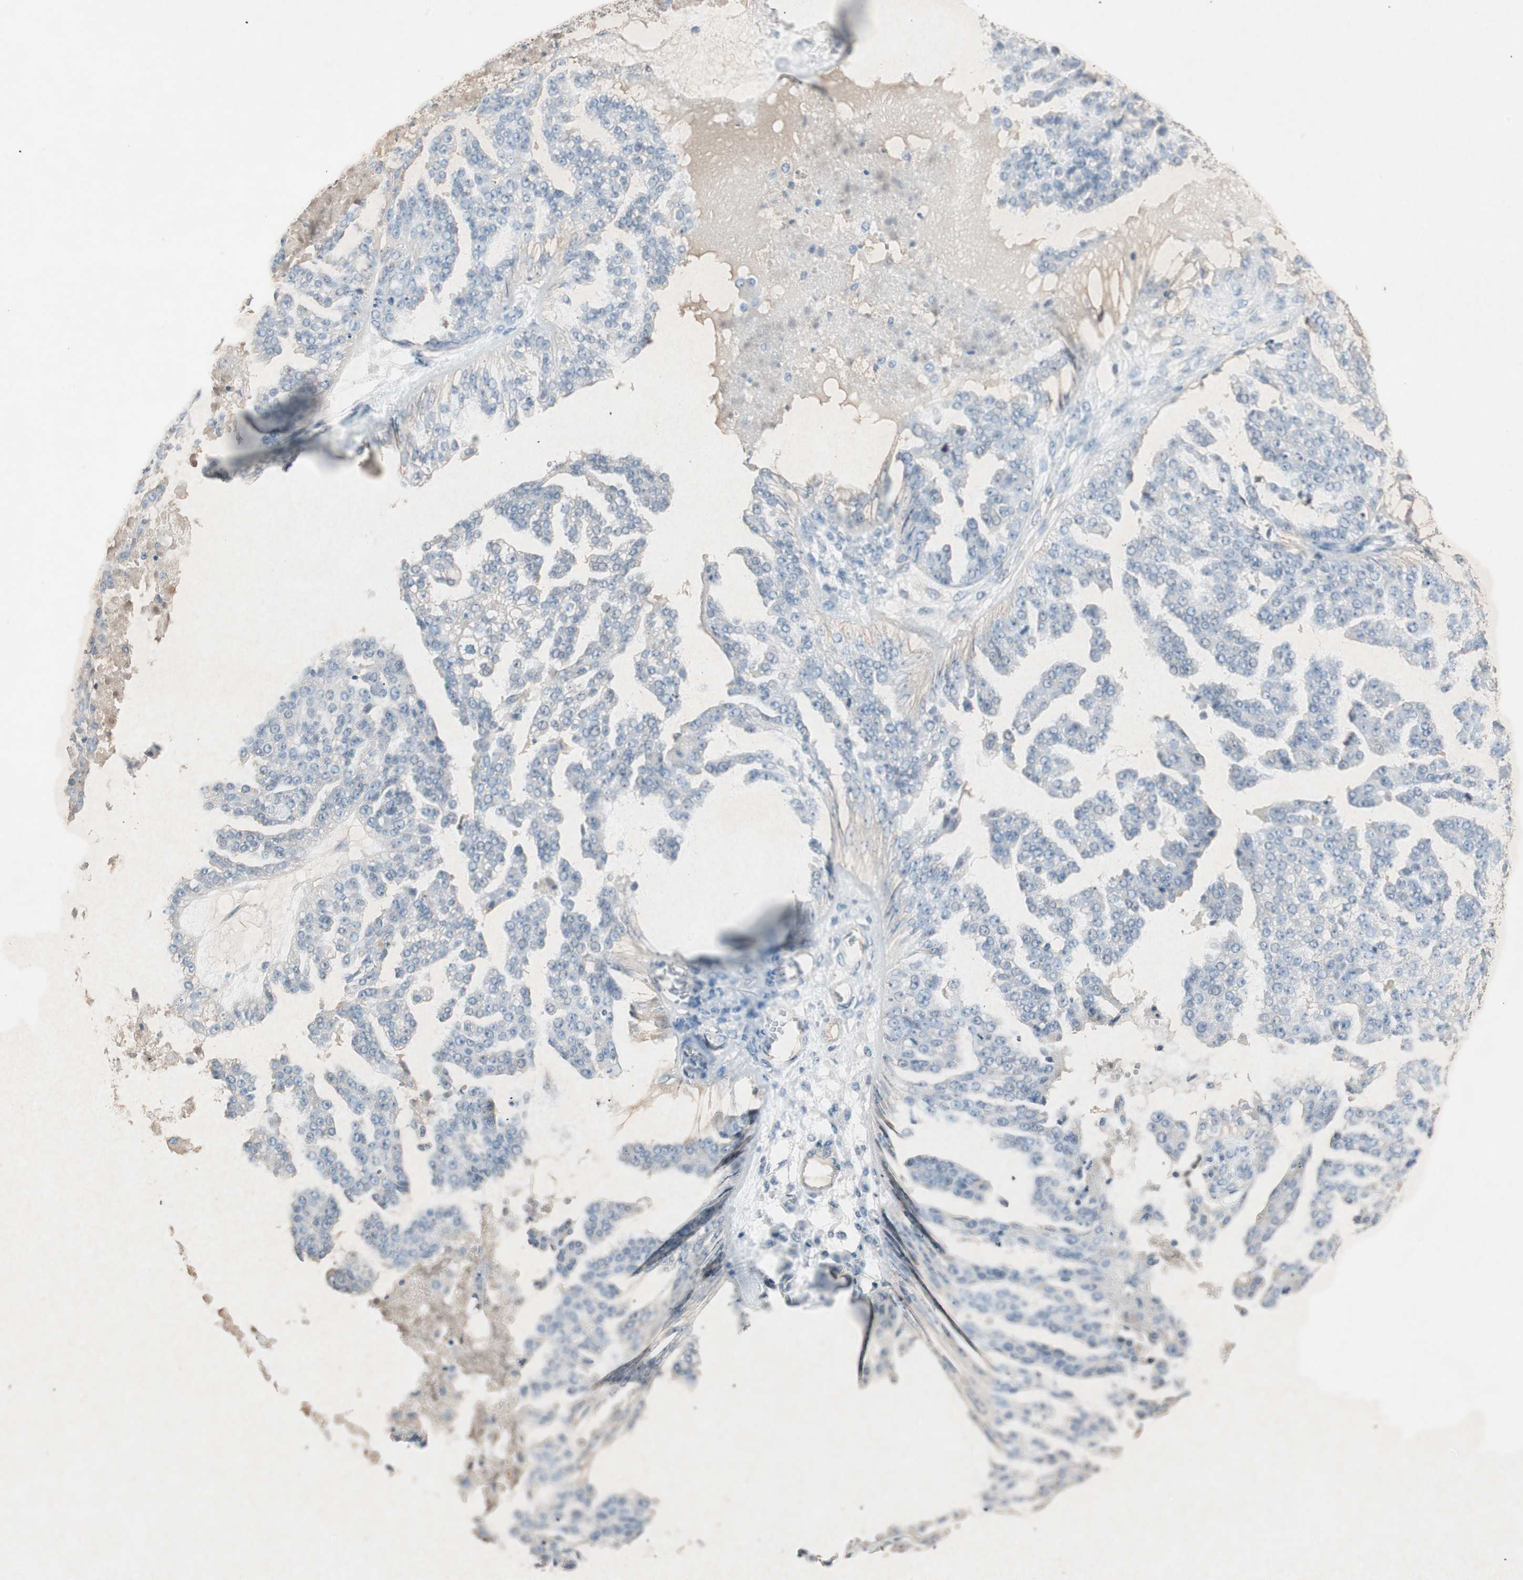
{"staining": {"intensity": "negative", "quantity": "none", "location": "none"}, "tissue": "ovarian cancer", "cell_type": "Tumor cells", "image_type": "cancer", "snomed": [{"axis": "morphology", "description": "Carcinoma, NOS"}, {"axis": "topography", "description": "Soft tissue"}, {"axis": "topography", "description": "Ovary"}], "caption": "Immunohistochemistry (IHC) micrograph of neoplastic tissue: human ovarian cancer stained with DAB (3,3'-diaminobenzidine) demonstrates no significant protein staining in tumor cells.", "gene": "KHK", "patient": {"sex": "female", "age": 54}}